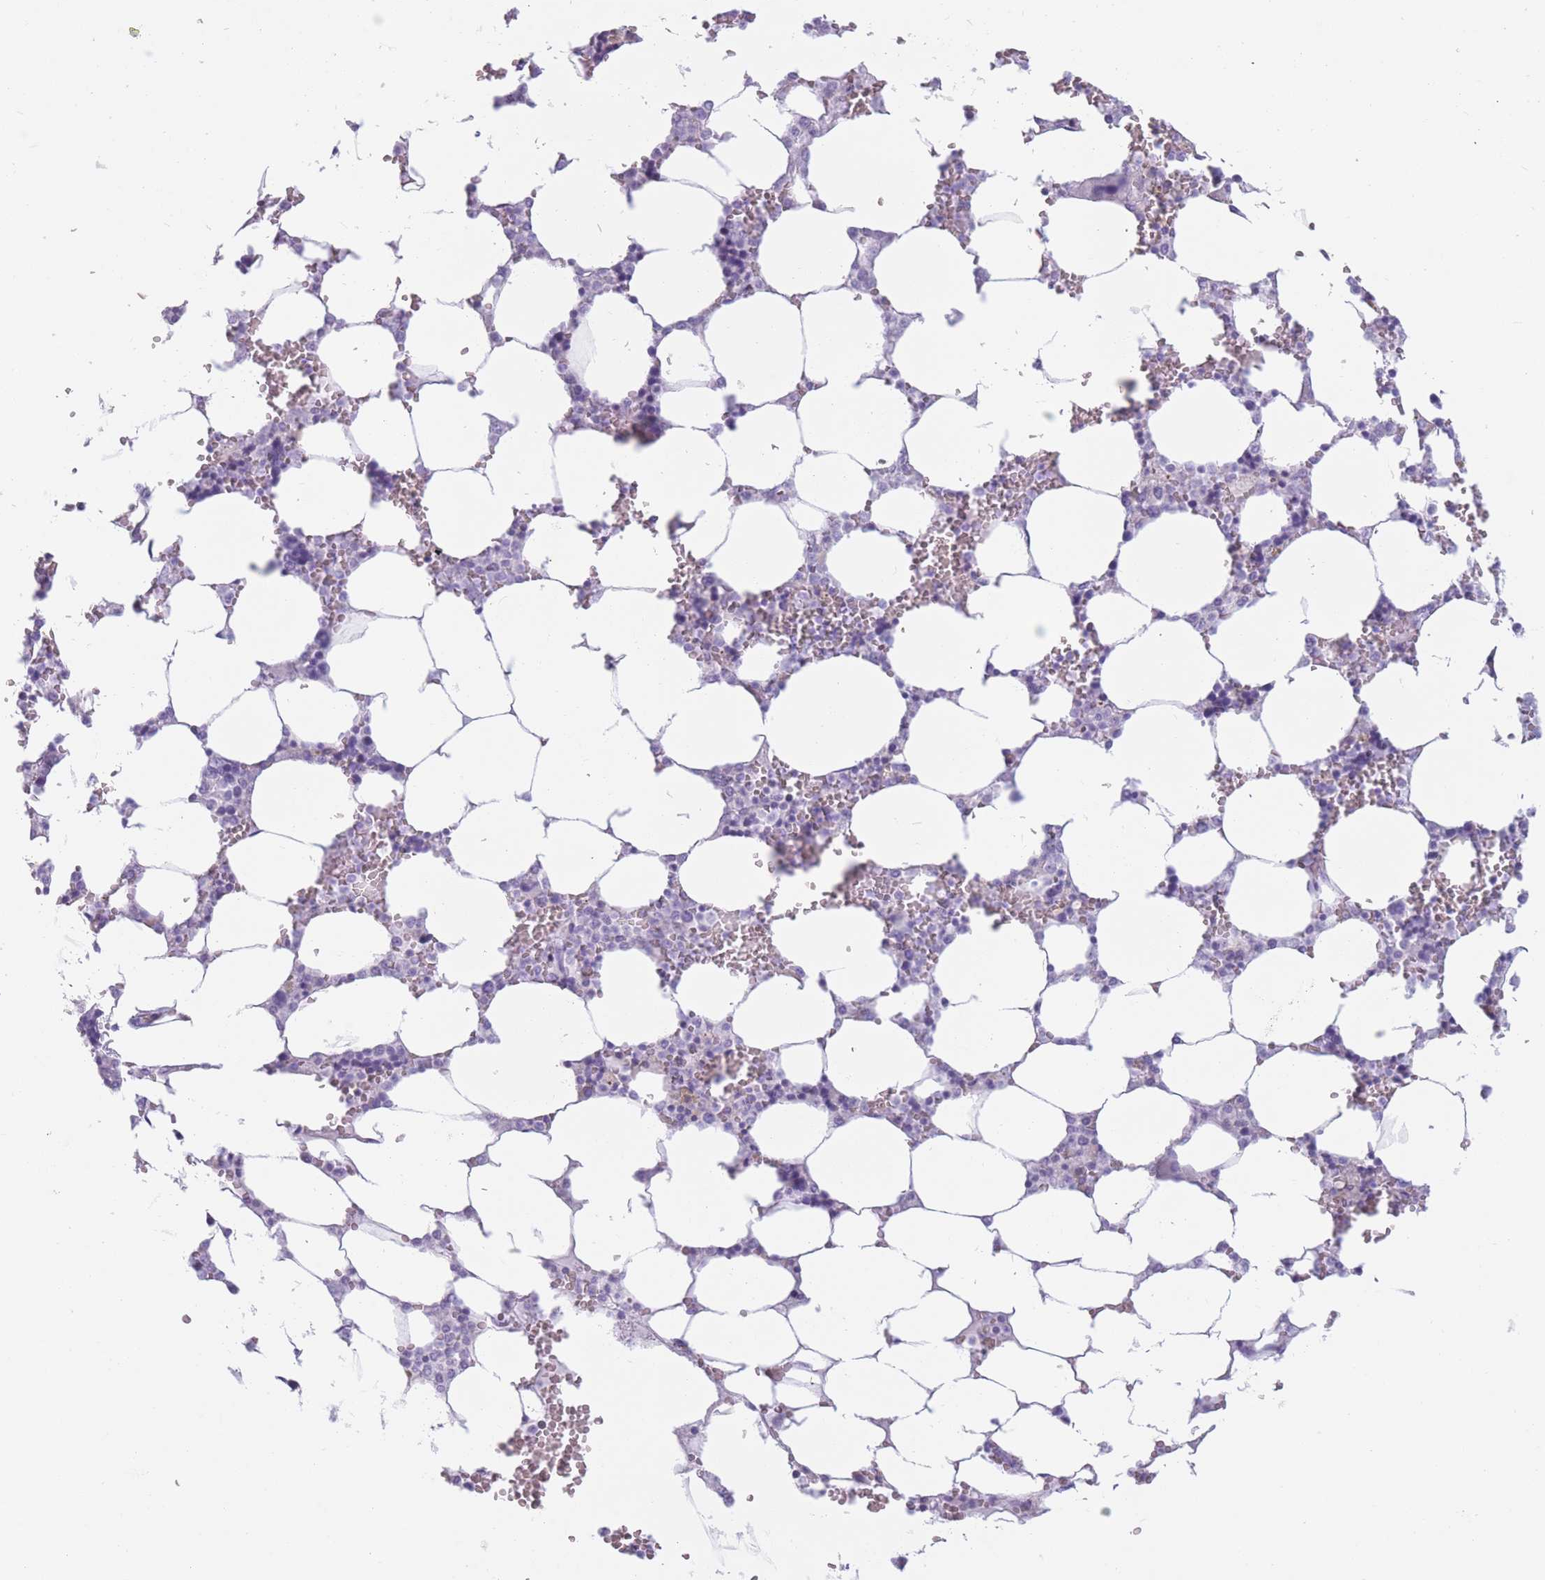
{"staining": {"intensity": "negative", "quantity": "none", "location": "none"}, "tissue": "bone marrow", "cell_type": "Hematopoietic cells", "image_type": "normal", "snomed": [{"axis": "morphology", "description": "Normal tissue, NOS"}, {"axis": "topography", "description": "Bone marrow"}], "caption": "Immunohistochemical staining of normal human bone marrow exhibits no significant positivity in hematopoietic cells.", "gene": "COL27A1", "patient": {"sex": "male", "age": 64}}